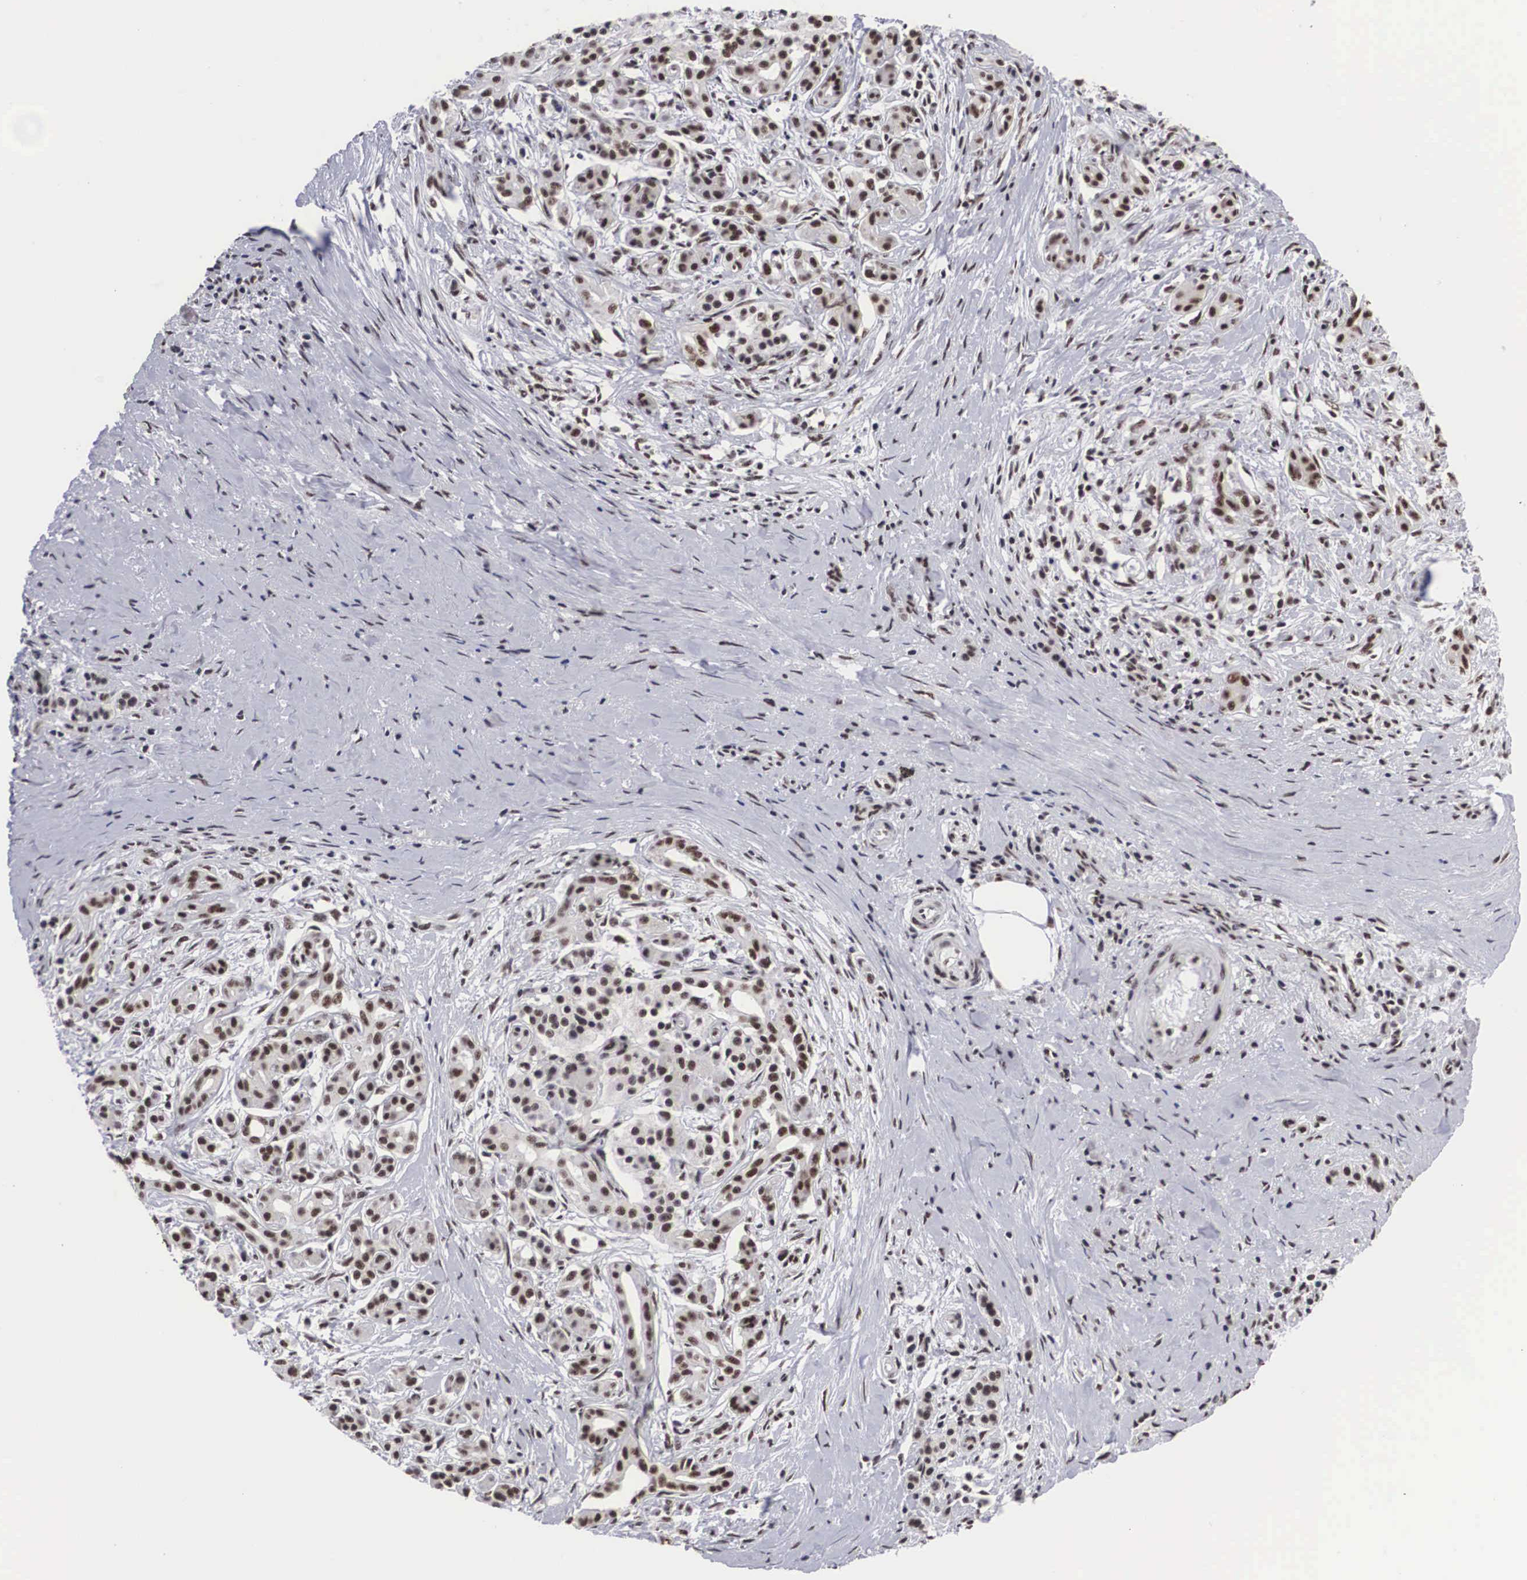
{"staining": {"intensity": "weak", "quantity": ">75%", "location": "nuclear"}, "tissue": "pancreatic cancer", "cell_type": "Tumor cells", "image_type": "cancer", "snomed": [{"axis": "morphology", "description": "Adenocarcinoma, NOS"}, {"axis": "topography", "description": "Pancreas"}], "caption": "Immunohistochemical staining of adenocarcinoma (pancreatic) shows low levels of weak nuclear protein expression in approximately >75% of tumor cells. (Stains: DAB in brown, nuclei in blue, Microscopy: brightfield microscopy at high magnification).", "gene": "ACIN1", "patient": {"sex": "male", "age": 59}}